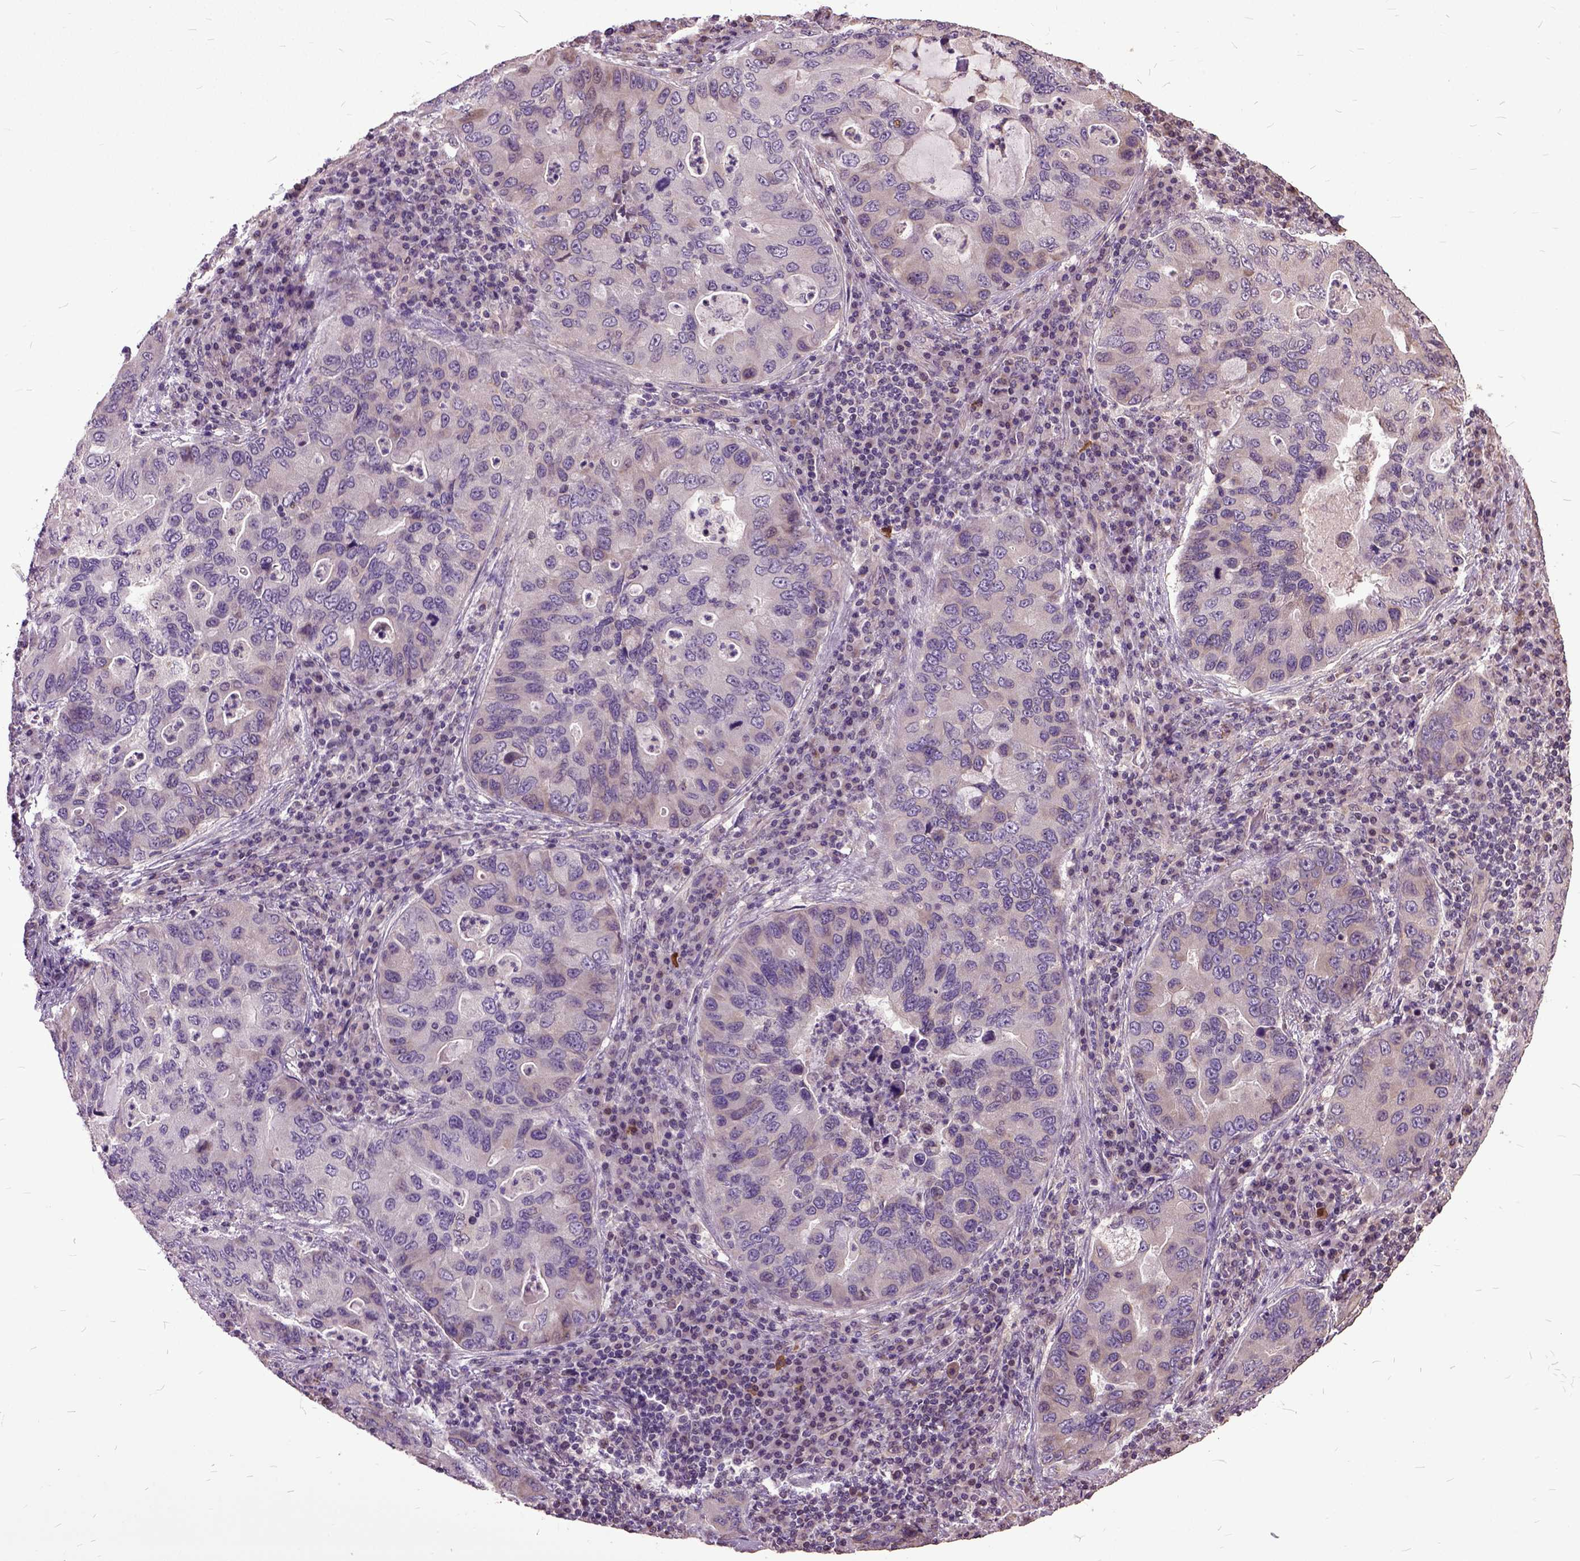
{"staining": {"intensity": "weak", "quantity": "25%-75%", "location": "cytoplasmic/membranous"}, "tissue": "lung cancer", "cell_type": "Tumor cells", "image_type": "cancer", "snomed": [{"axis": "morphology", "description": "Adenocarcinoma, NOS"}, {"axis": "morphology", "description": "Adenocarcinoma, metastatic, NOS"}, {"axis": "topography", "description": "Lymph node"}, {"axis": "topography", "description": "Lung"}], "caption": "A high-resolution micrograph shows immunohistochemistry (IHC) staining of lung cancer, which reveals weak cytoplasmic/membranous staining in about 25%-75% of tumor cells.", "gene": "AREG", "patient": {"sex": "female", "age": 54}}